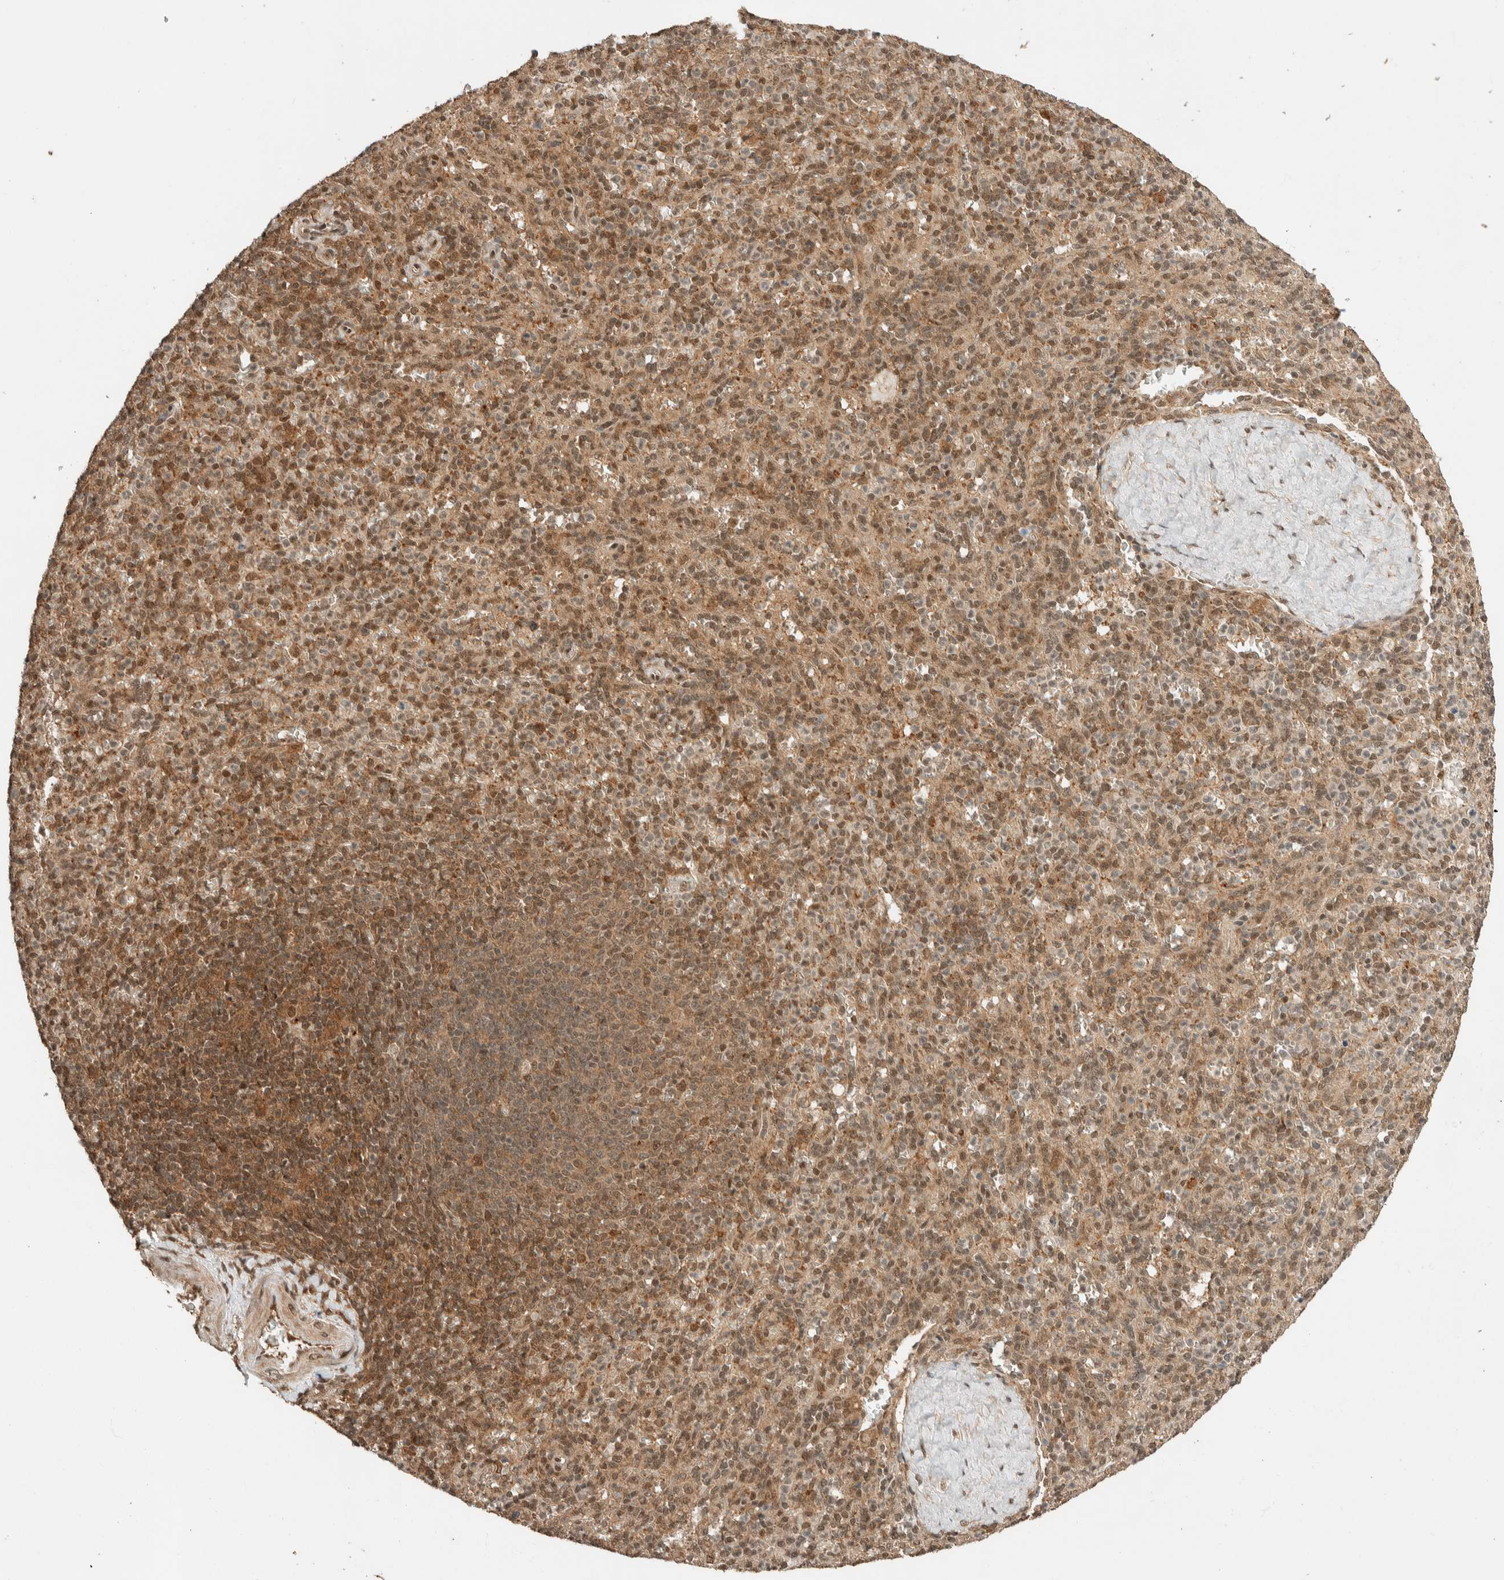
{"staining": {"intensity": "moderate", "quantity": "25%-75%", "location": "cytoplasmic/membranous,nuclear"}, "tissue": "spleen", "cell_type": "Cells in red pulp", "image_type": "normal", "snomed": [{"axis": "morphology", "description": "Normal tissue, NOS"}, {"axis": "topography", "description": "Spleen"}], "caption": "Unremarkable spleen was stained to show a protein in brown. There is medium levels of moderate cytoplasmic/membranous,nuclear expression in approximately 25%-75% of cells in red pulp. (IHC, brightfield microscopy, high magnification).", "gene": "ZBTB2", "patient": {"sex": "male", "age": 36}}